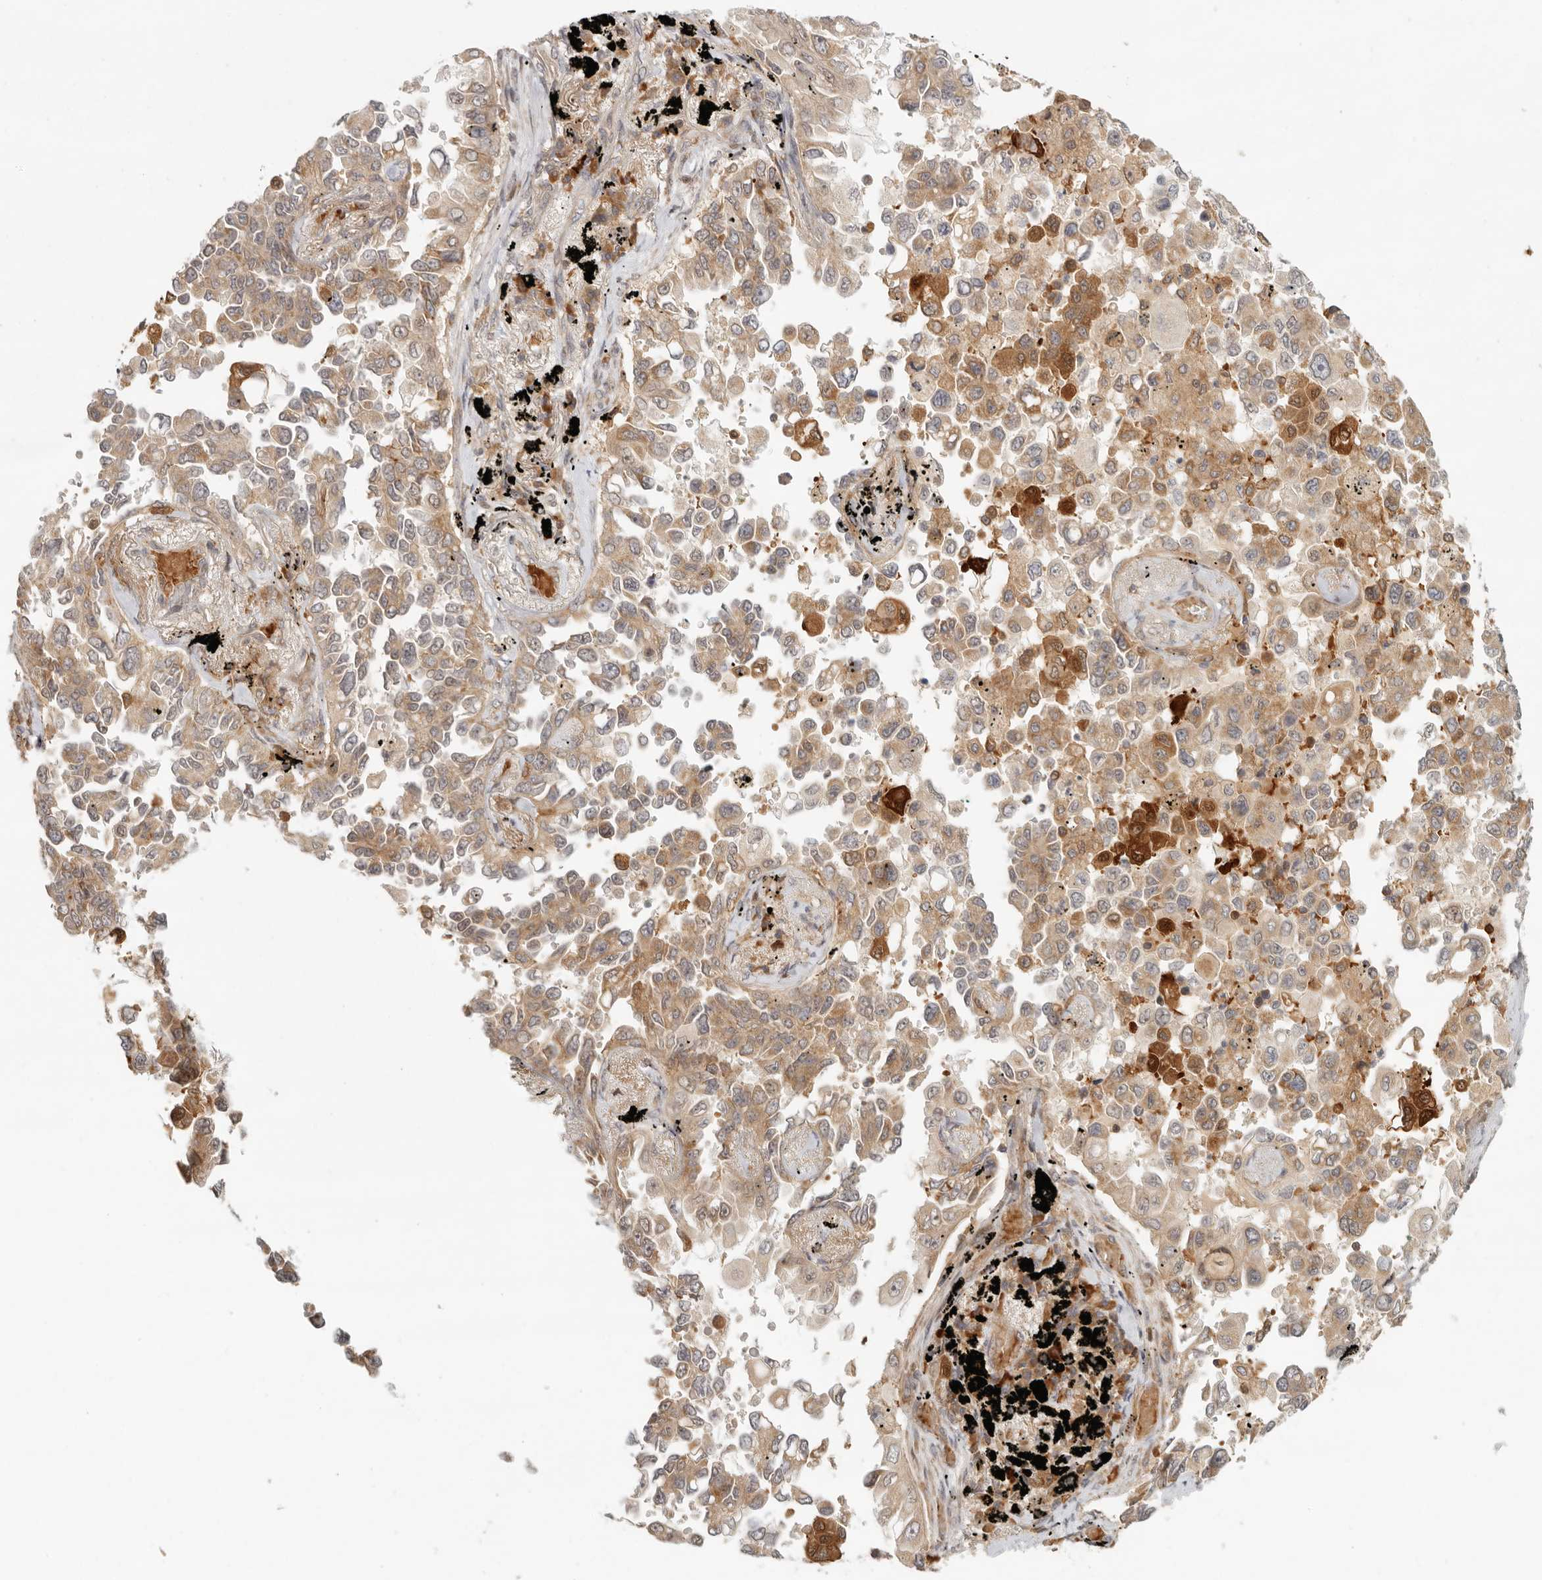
{"staining": {"intensity": "moderate", "quantity": ">75%", "location": "cytoplasmic/membranous"}, "tissue": "lung cancer", "cell_type": "Tumor cells", "image_type": "cancer", "snomed": [{"axis": "morphology", "description": "Adenocarcinoma, NOS"}, {"axis": "topography", "description": "Lung"}], "caption": "The immunohistochemical stain shows moderate cytoplasmic/membranous expression in tumor cells of lung cancer tissue.", "gene": "AHDC1", "patient": {"sex": "female", "age": 67}}